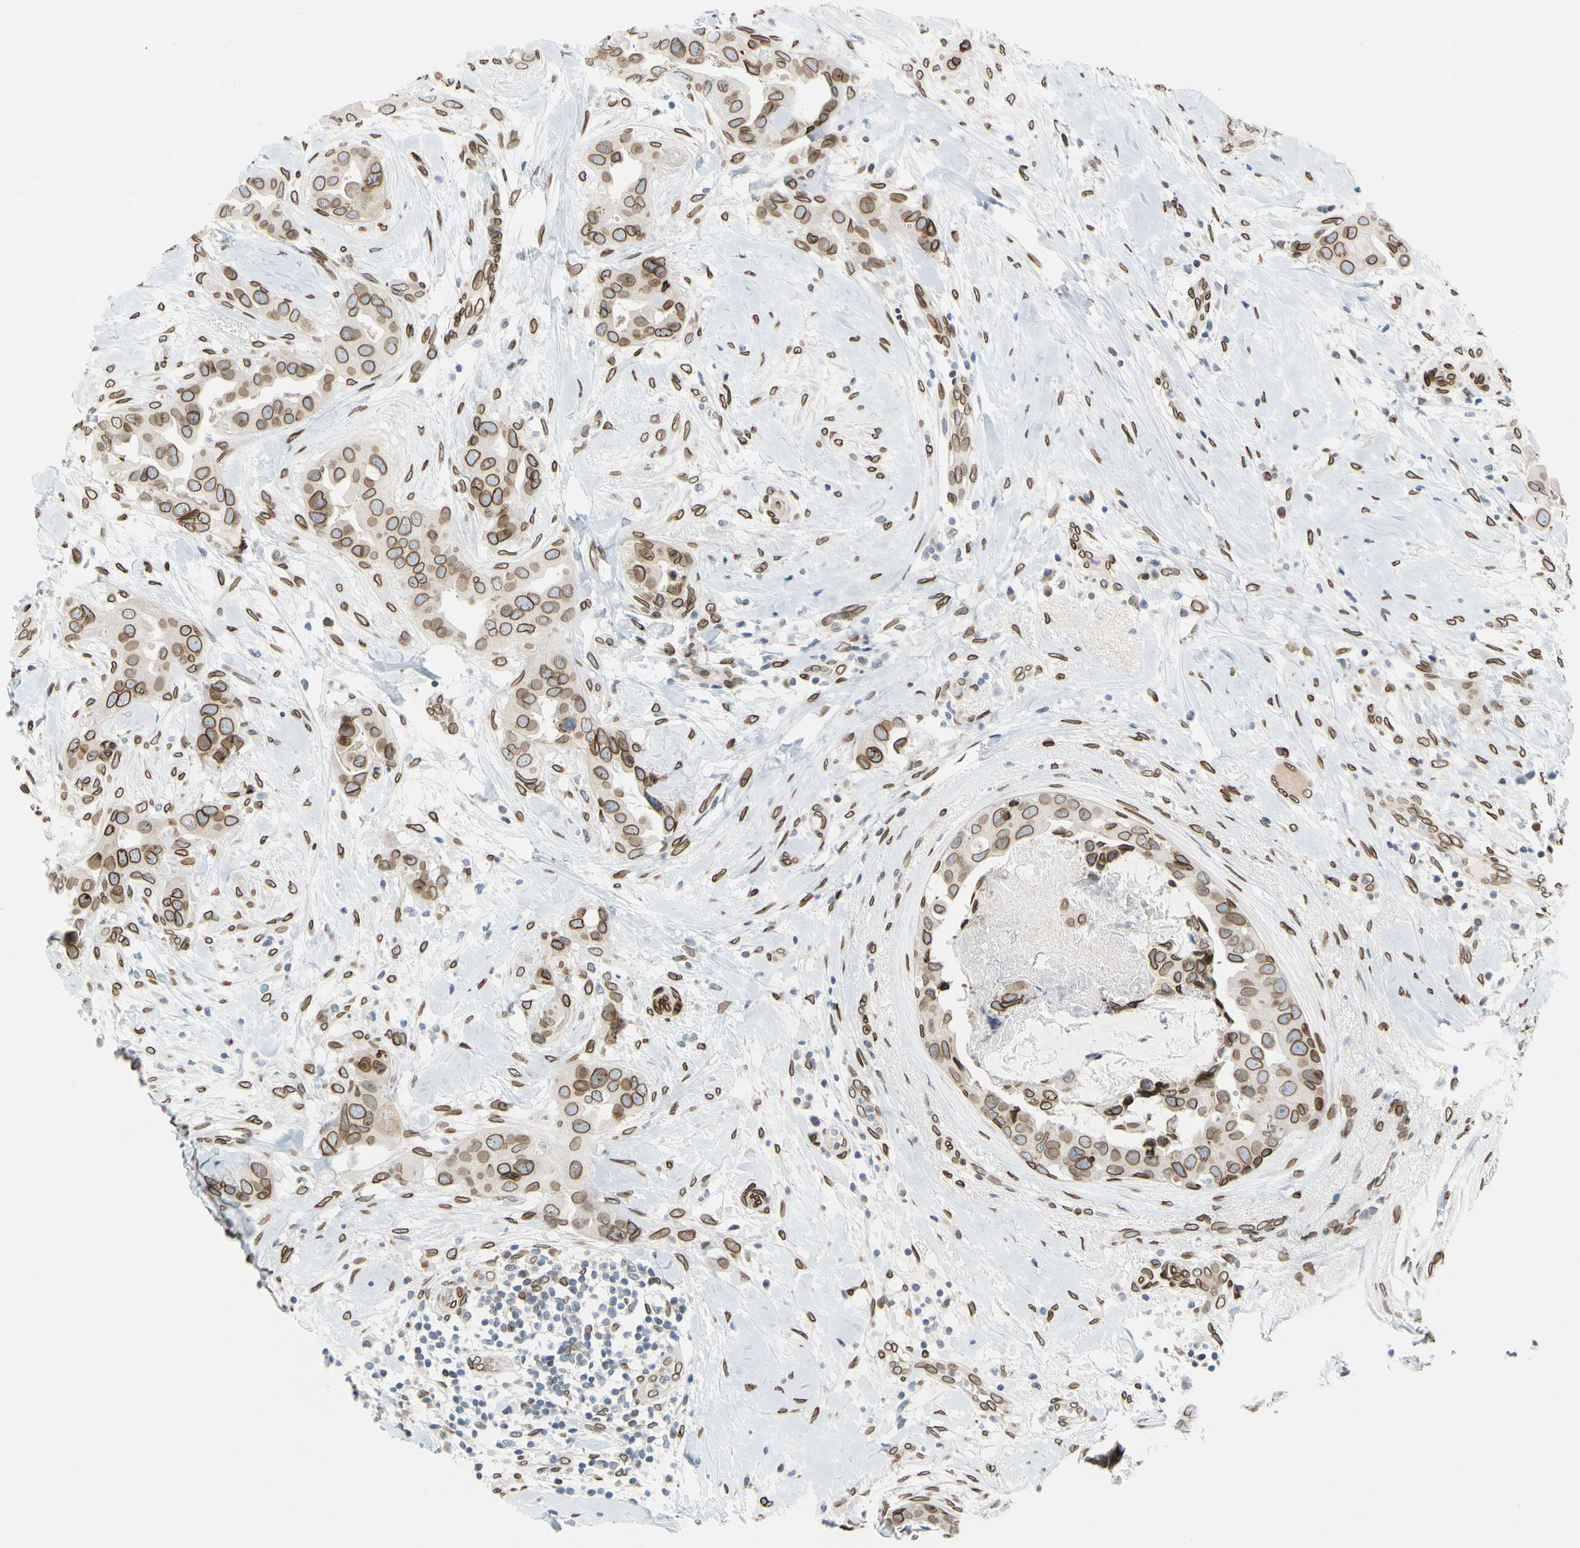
{"staining": {"intensity": "moderate", "quantity": ">75%", "location": "cytoplasmic/membranous,nuclear"}, "tissue": "breast cancer", "cell_type": "Tumor cells", "image_type": "cancer", "snomed": [{"axis": "morphology", "description": "Duct carcinoma"}, {"axis": "topography", "description": "Breast"}], "caption": "Brown immunohistochemical staining in invasive ductal carcinoma (breast) reveals moderate cytoplasmic/membranous and nuclear staining in about >75% of tumor cells. The staining is performed using DAB brown chromogen to label protein expression. The nuclei are counter-stained blue using hematoxylin.", "gene": "SUN1", "patient": {"sex": "female", "age": 40}}